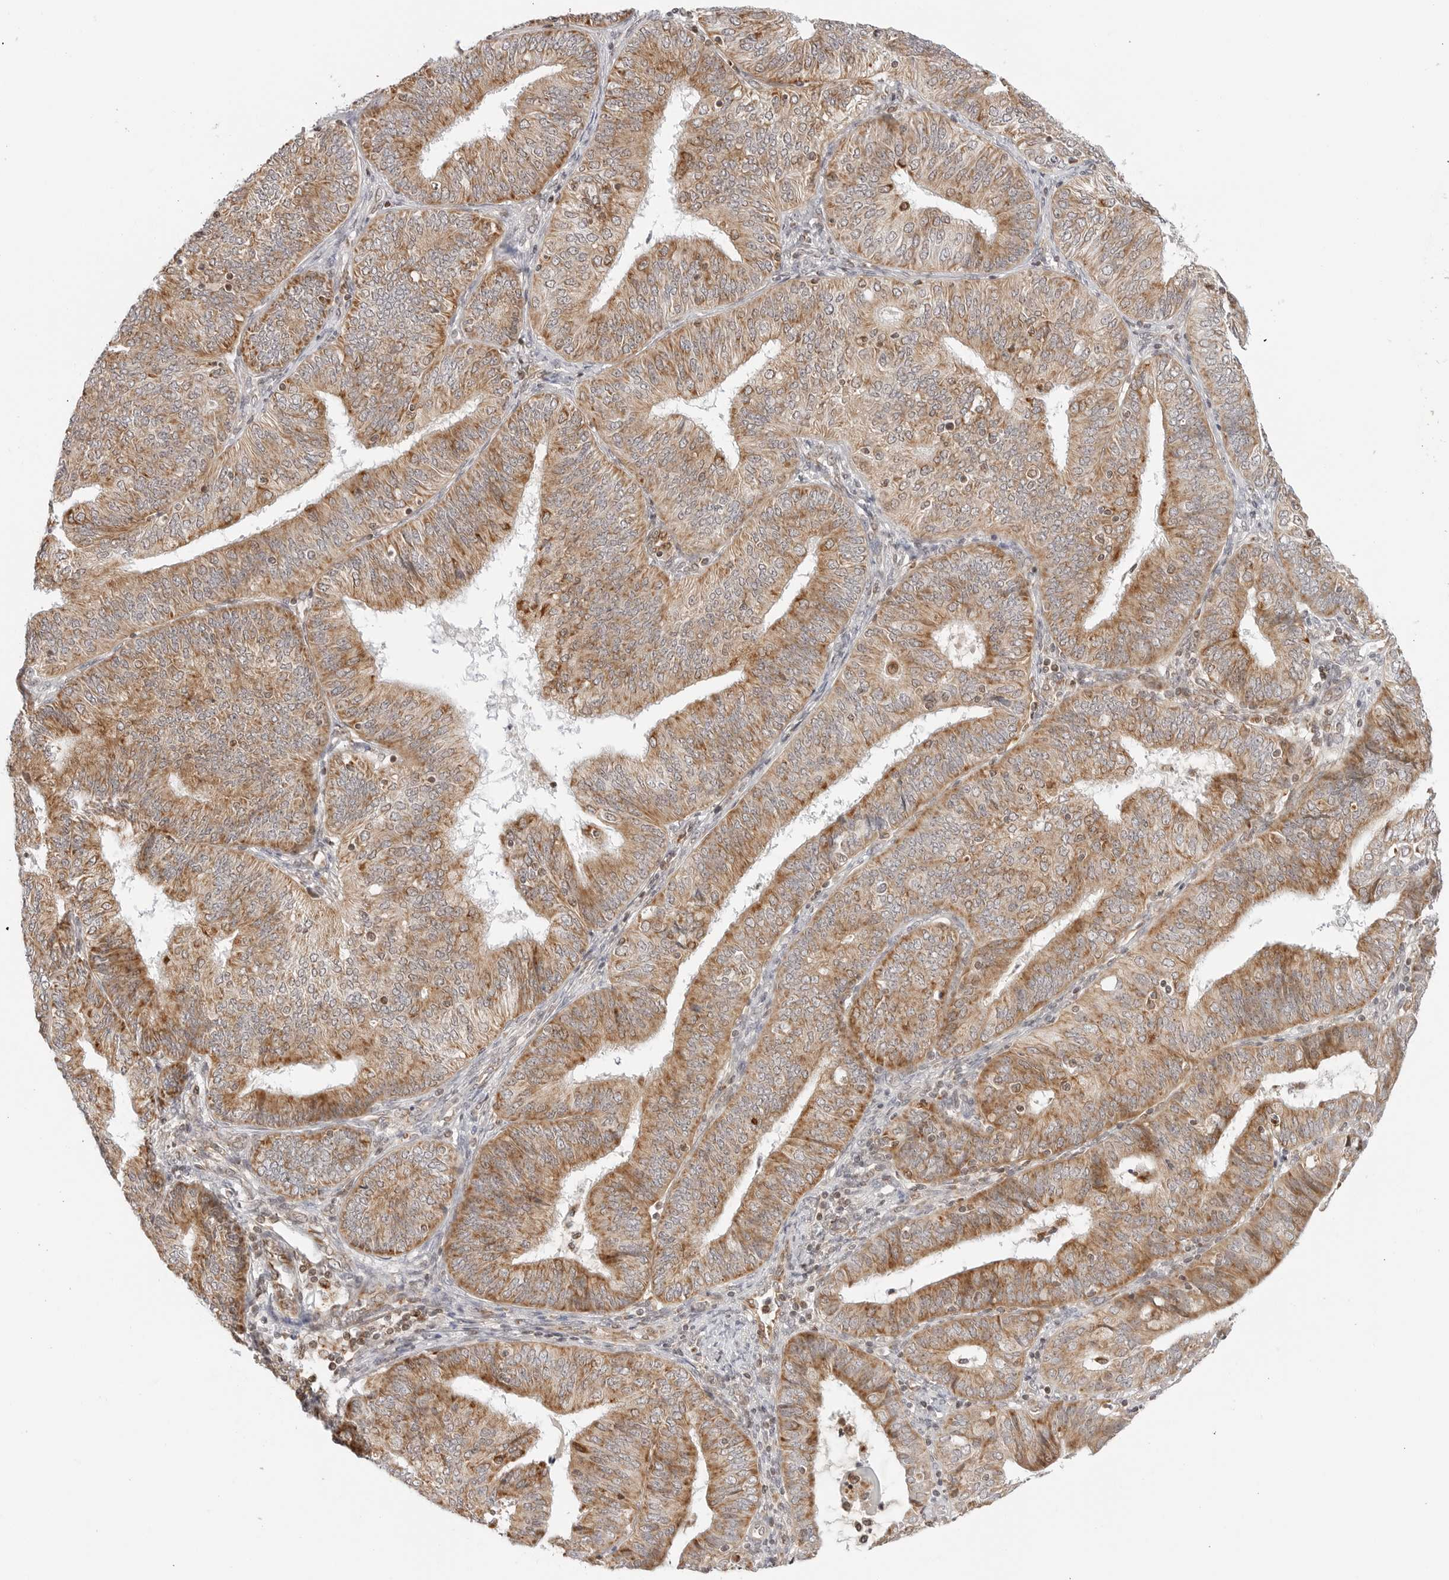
{"staining": {"intensity": "moderate", "quantity": ">75%", "location": "cytoplasmic/membranous"}, "tissue": "endometrial cancer", "cell_type": "Tumor cells", "image_type": "cancer", "snomed": [{"axis": "morphology", "description": "Adenocarcinoma, NOS"}, {"axis": "topography", "description": "Endometrium"}], "caption": "Immunohistochemistry (IHC) of human endometrial cancer (adenocarcinoma) exhibits medium levels of moderate cytoplasmic/membranous expression in approximately >75% of tumor cells.", "gene": "DYRK4", "patient": {"sex": "female", "age": 58}}